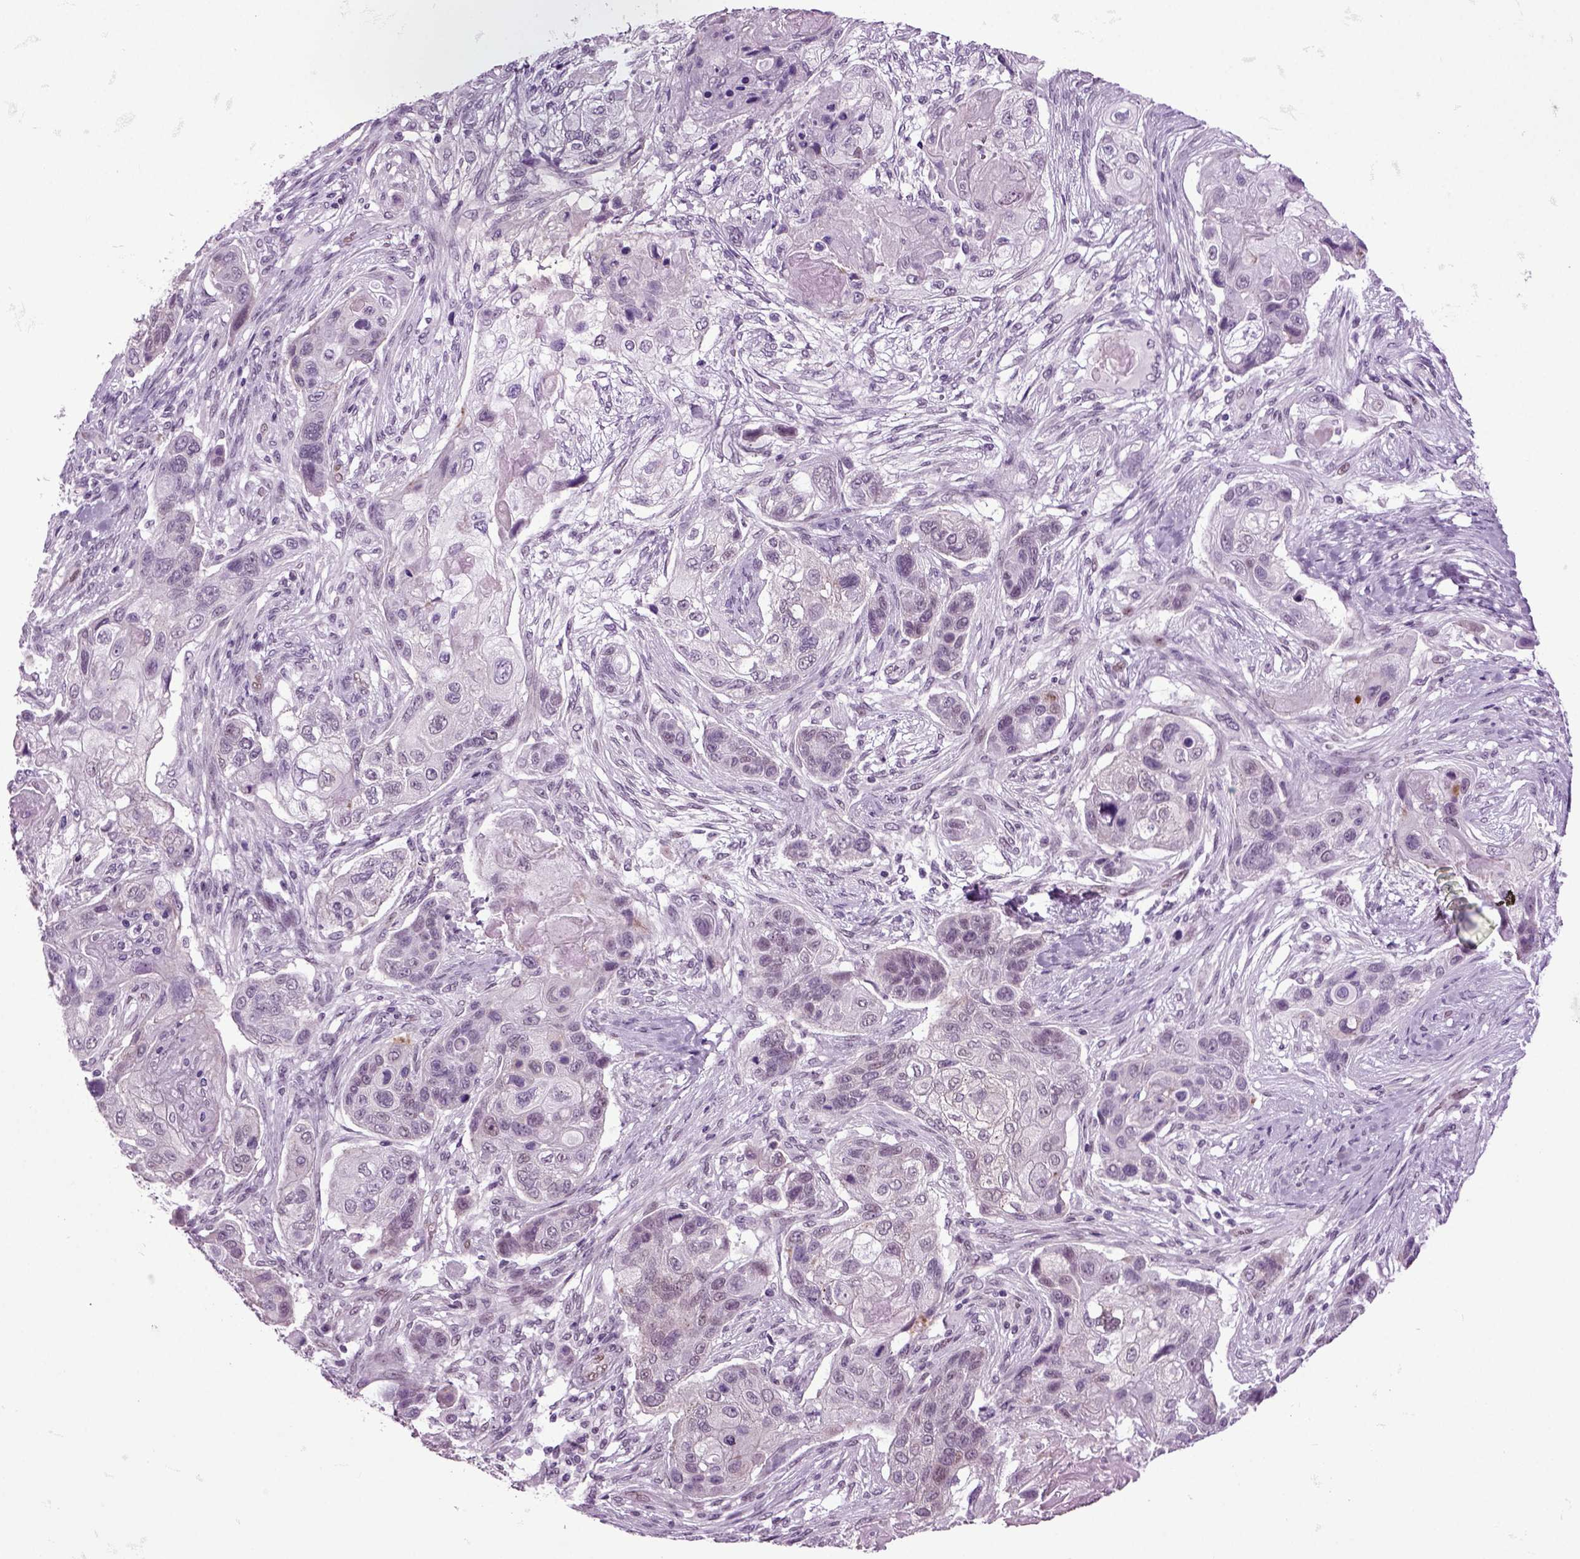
{"staining": {"intensity": "moderate", "quantity": "<25%", "location": "cytoplasmic/membranous"}, "tissue": "lung cancer", "cell_type": "Tumor cells", "image_type": "cancer", "snomed": [{"axis": "morphology", "description": "Normal tissue, NOS"}, {"axis": "morphology", "description": "Squamous cell carcinoma, NOS"}, {"axis": "topography", "description": "Bronchus"}, {"axis": "topography", "description": "Lung"}], "caption": "Lung squamous cell carcinoma stained for a protein exhibits moderate cytoplasmic/membranous positivity in tumor cells. The staining was performed using DAB (3,3'-diaminobenzidine) to visualize the protein expression in brown, while the nuclei were stained in blue with hematoxylin (Magnification: 20x).", "gene": "RFX3", "patient": {"sex": "male", "age": 69}}